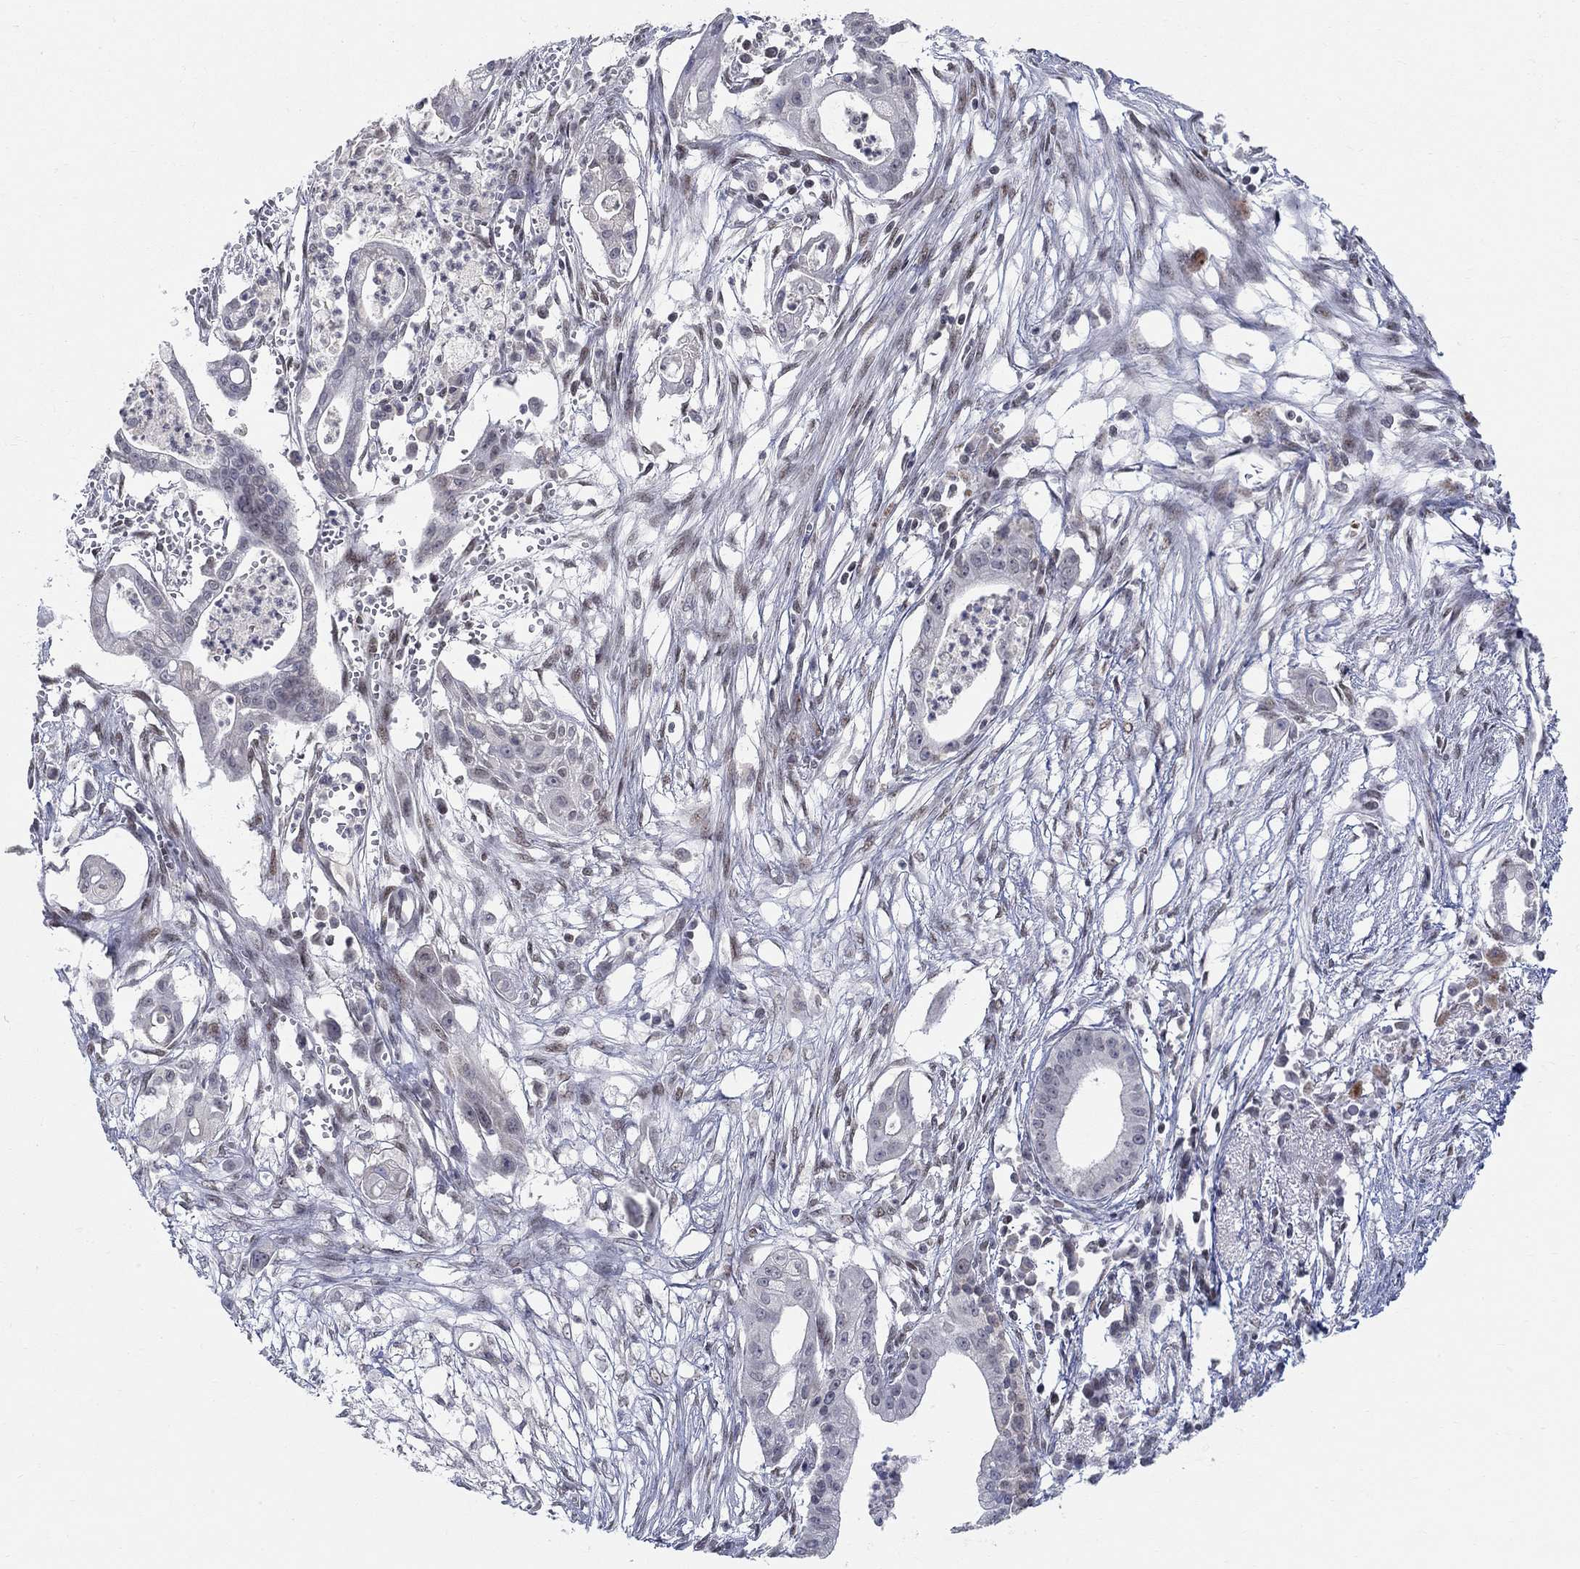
{"staining": {"intensity": "negative", "quantity": "none", "location": "none"}, "tissue": "pancreatic cancer", "cell_type": "Tumor cells", "image_type": "cancer", "snomed": [{"axis": "morphology", "description": "Normal tissue, NOS"}, {"axis": "morphology", "description": "Adenocarcinoma, NOS"}, {"axis": "topography", "description": "Pancreas"}], "caption": "Protein analysis of pancreatic cancer (adenocarcinoma) displays no significant positivity in tumor cells.", "gene": "KLF12", "patient": {"sex": "female", "age": 58}}